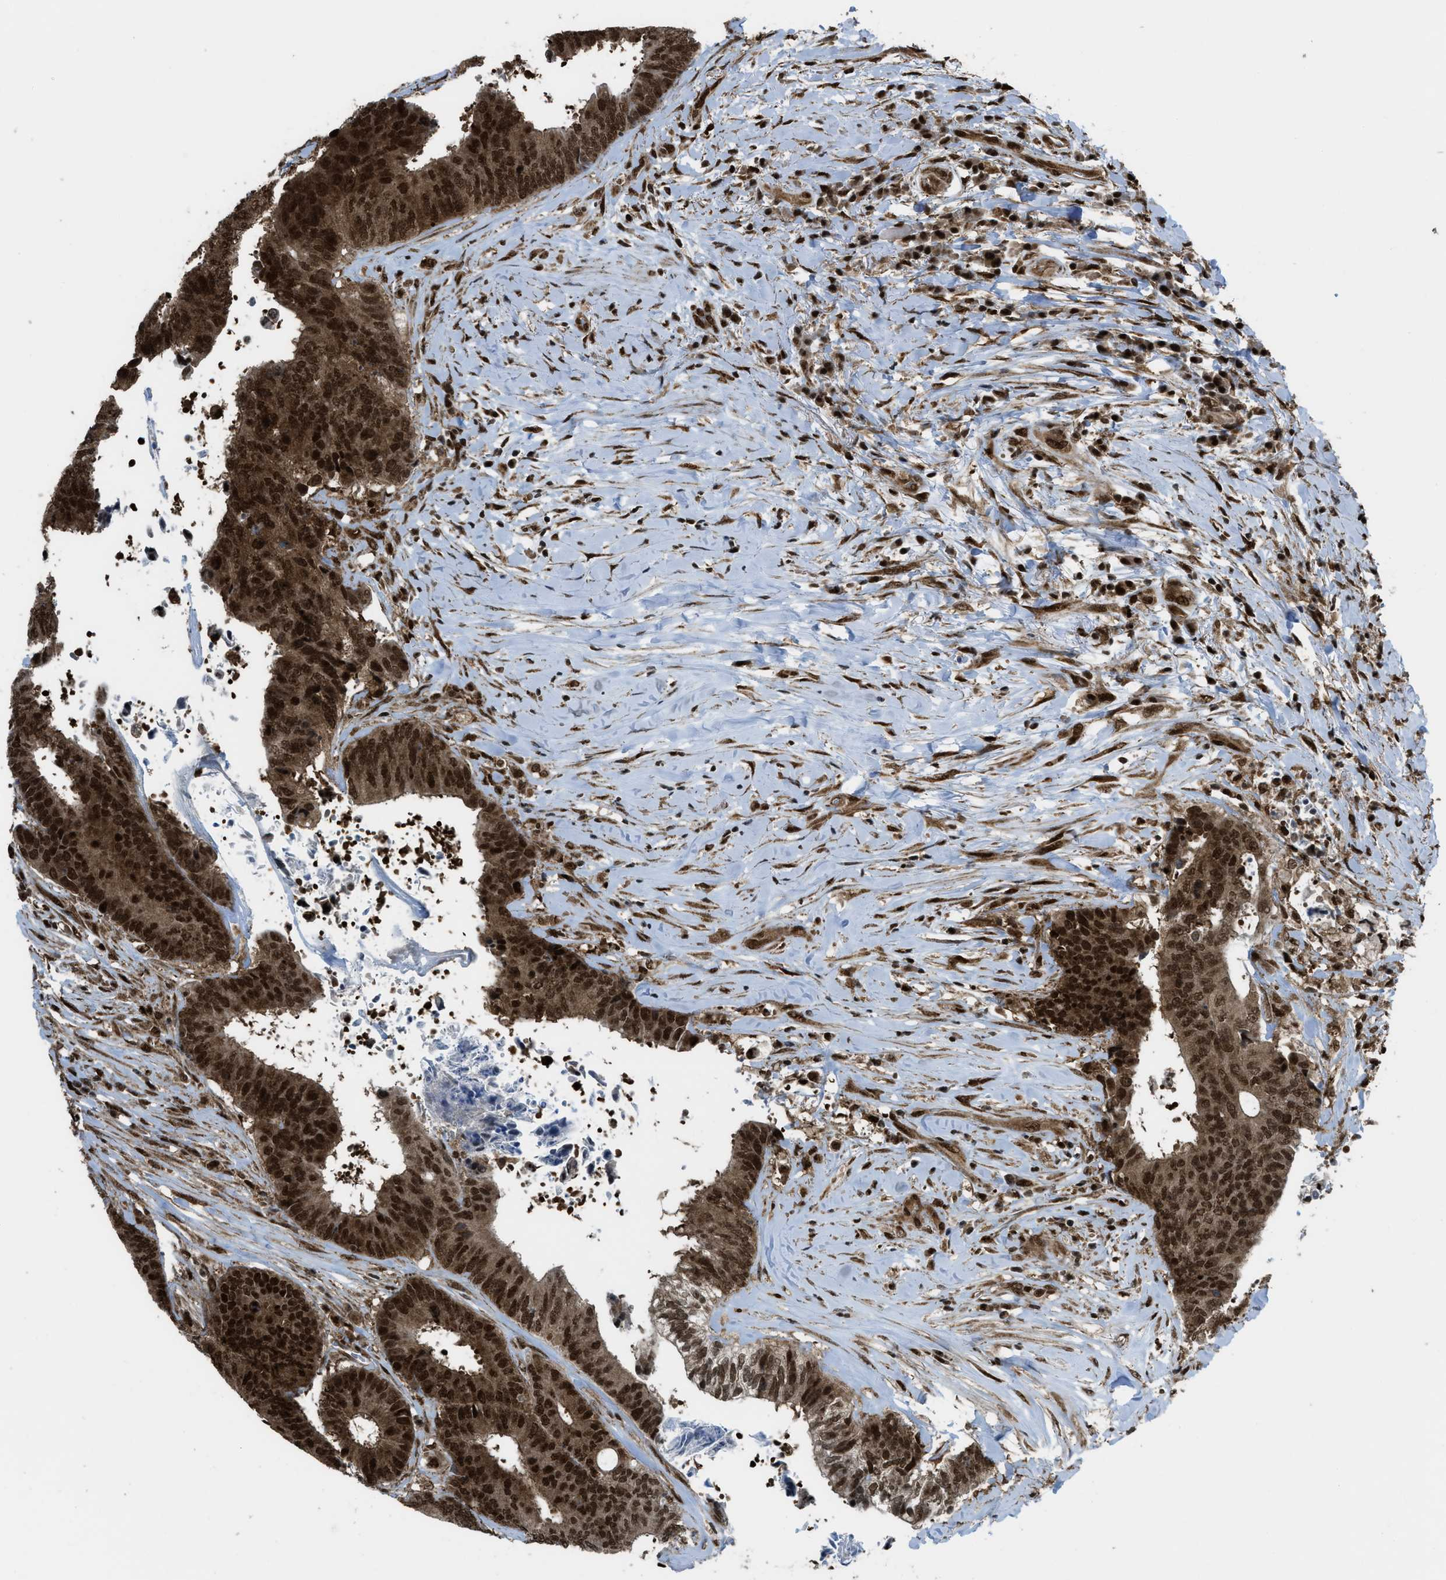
{"staining": {"intensity": "strong", "quantity": ">75%", "location": "cytoplasmic/membranous,nuclear"}, "tissue": "colorectal cancer", "cell_type": "Tumor cells", "image_type": "cancer", "snomed": [{"axis": "morphology", "description": "Adenocarcinoma, NOS"}, {"axis": "topography", "description": "Colon"}], "caption": "Colorectal cancer (adenocarcinoma) stained with DAB (3,3'-diaminobenzidine) immunohistochemistry (IHC) shows high levels of strong cytoplasmic/membranous and nuclear expression in approximately >75% of tumor cells.", "gene": "TNPO1", "patient": {"sex": "male", "age": 82}}